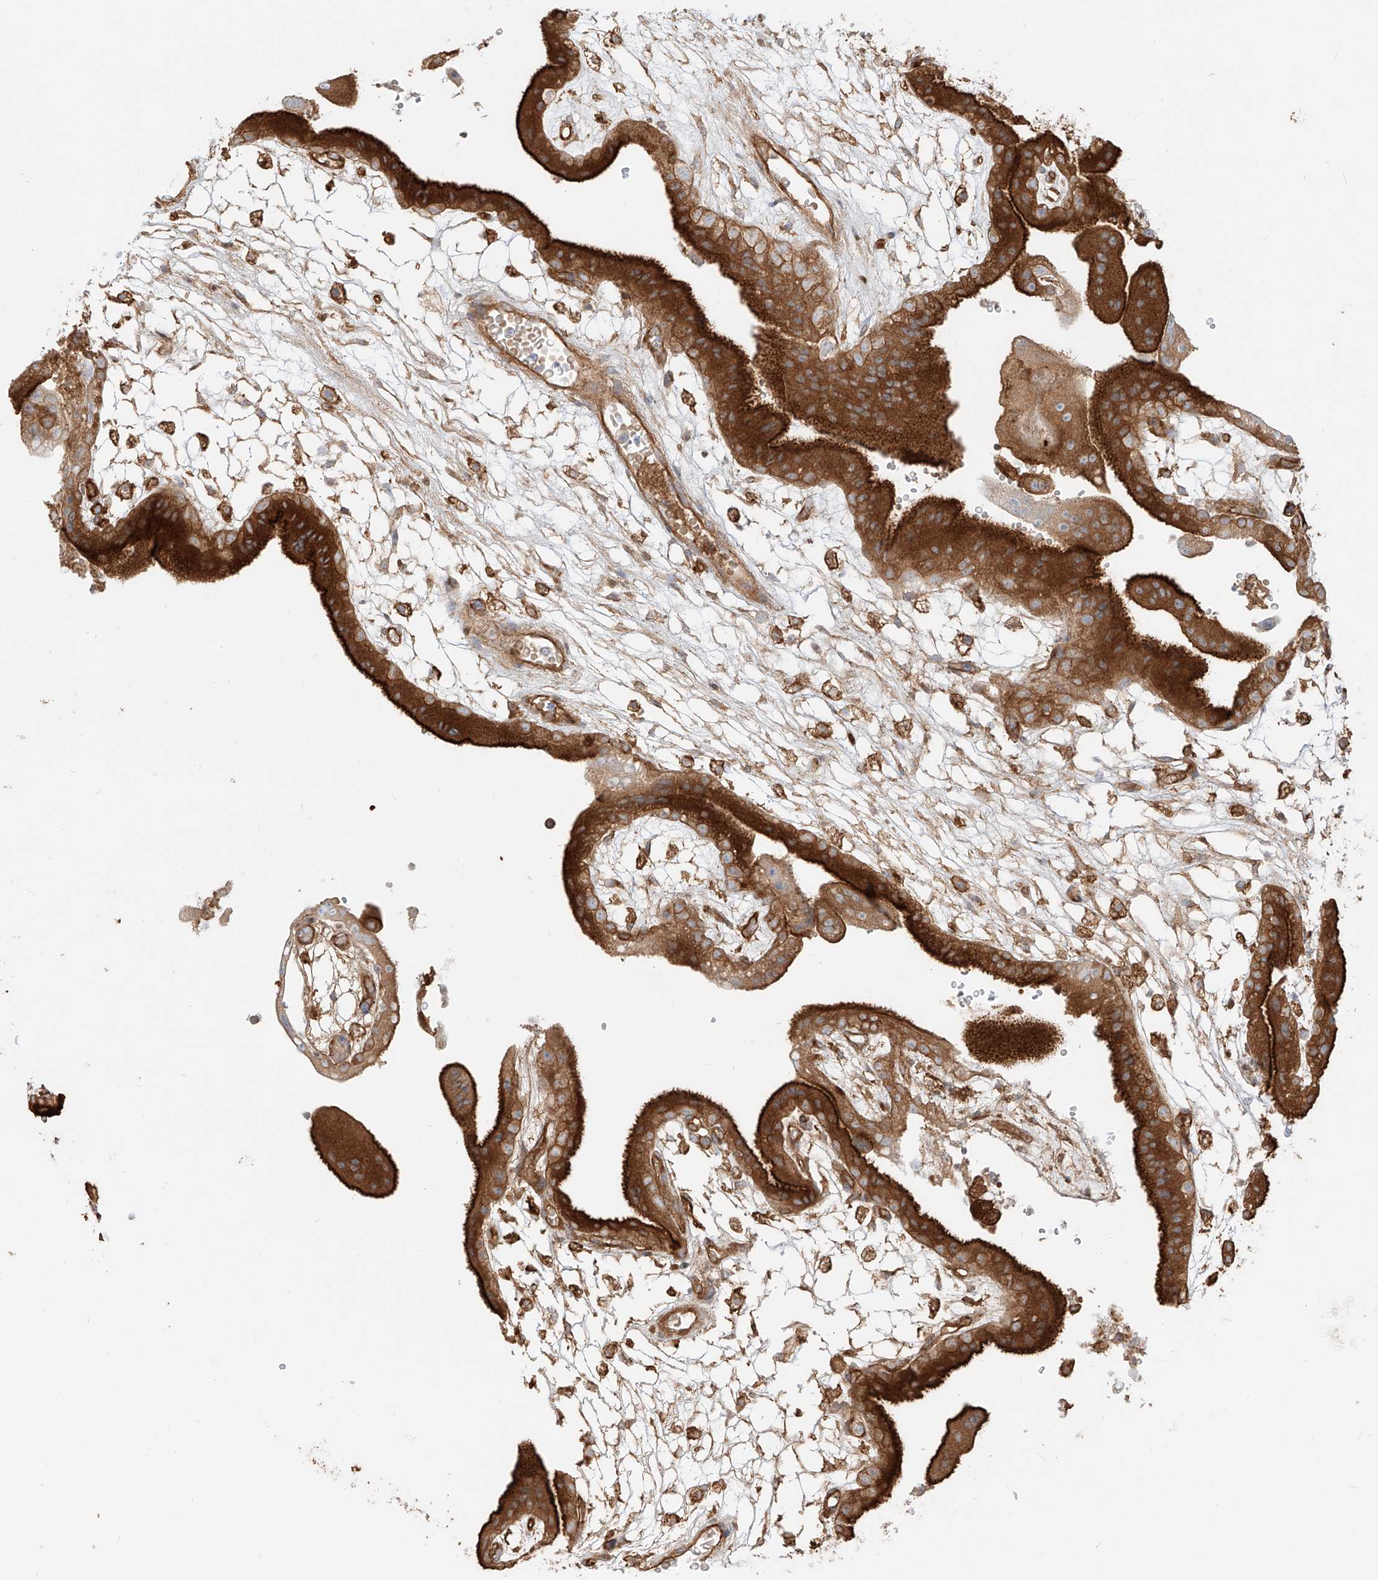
{"staining": {"intensity": "moderate", "quantity": ">75%", "location": "cytoplasmic/membranous"}, "tissue": "placenta", "cell_type": "Decidual cells", "image_type": "normal", "snomed": [{"axis": "morphology", "description": "Normal tissue, NOS"}, {"axis": "topography", "description": "Placenta"}], "caption": "Approximately >75% of decidual cells in unremarkable human placenta show moderate cytoplasmic/membranous protein positivity as visualized by brown immunohistochemical staining.", "gene": "SNX9", "patient": {"sex": "female", "age": 18}}